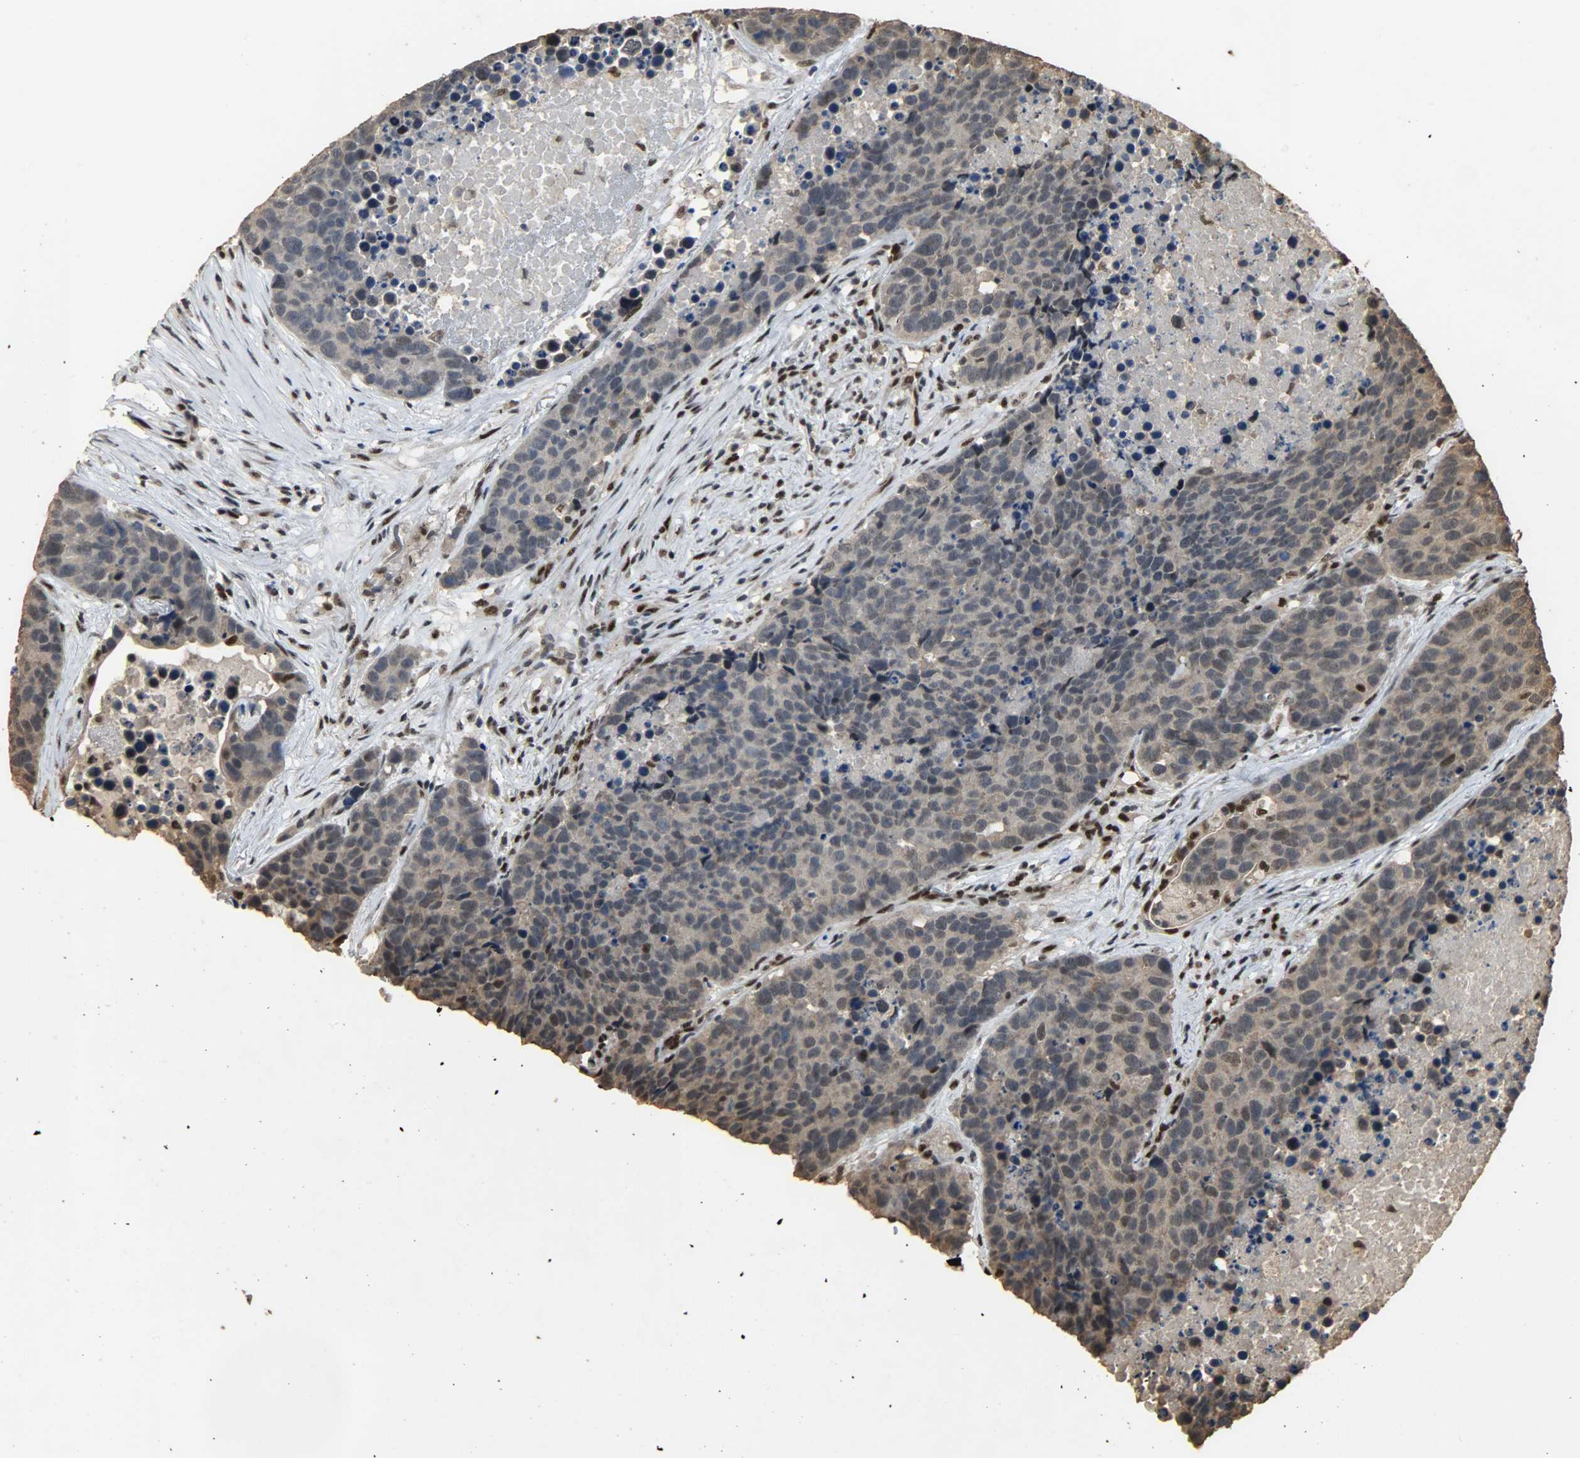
{"staining": {"intensity": "weak", "quantity": ">75%", "location": "cytoplasmic/membranous"}, "tissue": "carcinoid", "cell_type": "Tumor cells", "image_type": "cancer", "snomed": [{"axis": "morphology", "description": "Carcinoid, malignant, NOS"}, {"axis": "topography", "description": "Lung"}], "caption": "There is low levels of weak cytoplasmic/membranous staining in tumor cells of carcinoid (malignant), as demonstrated by immunohistochemical staining (brown color).", "gene": "CCNT2", "patient": {"sex": "male", "age": 60}}